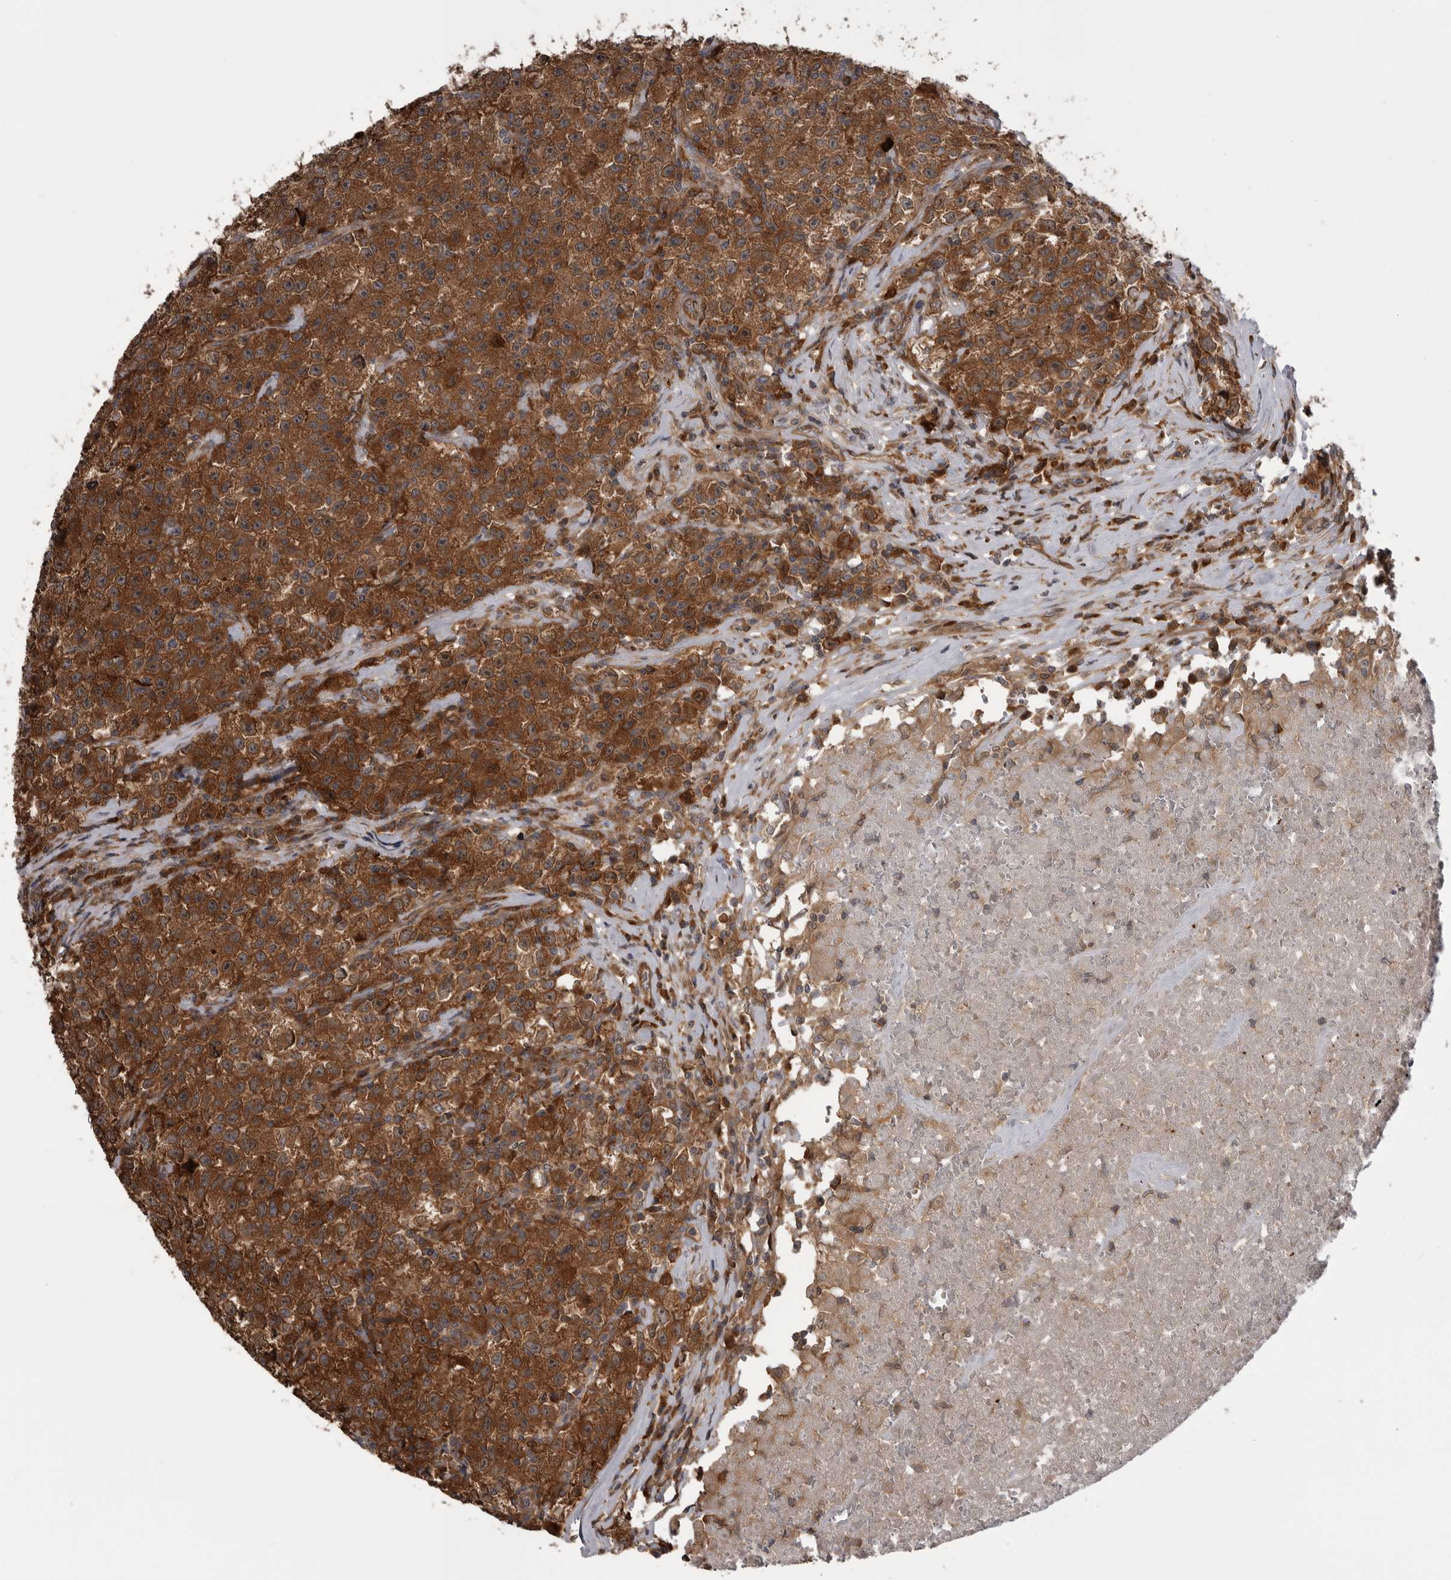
{"staining": {"intensity": "strong", "quantity": ">75%", "location": "cytoplasmic/membranous"}, "tissue": "testis cancer", "cell_type": "Tumor cells", "image_type": "cancer", "snomed": [{"axis": "morphology", "description": "Seminoma, NOS"}, {"axis": "topography", "description": "Testis"}], "caption": "This micrograph displays testis seminoma stained with immunohistochemistry (IHC) to label a protein in brown. The cytoplasmic/membranous of tumor cells show strong positivity for the protein. Nuclei are counter-stained blue.", "gene": "RAB3GAP2", "patient": {"sex": "male", "age": 22}}